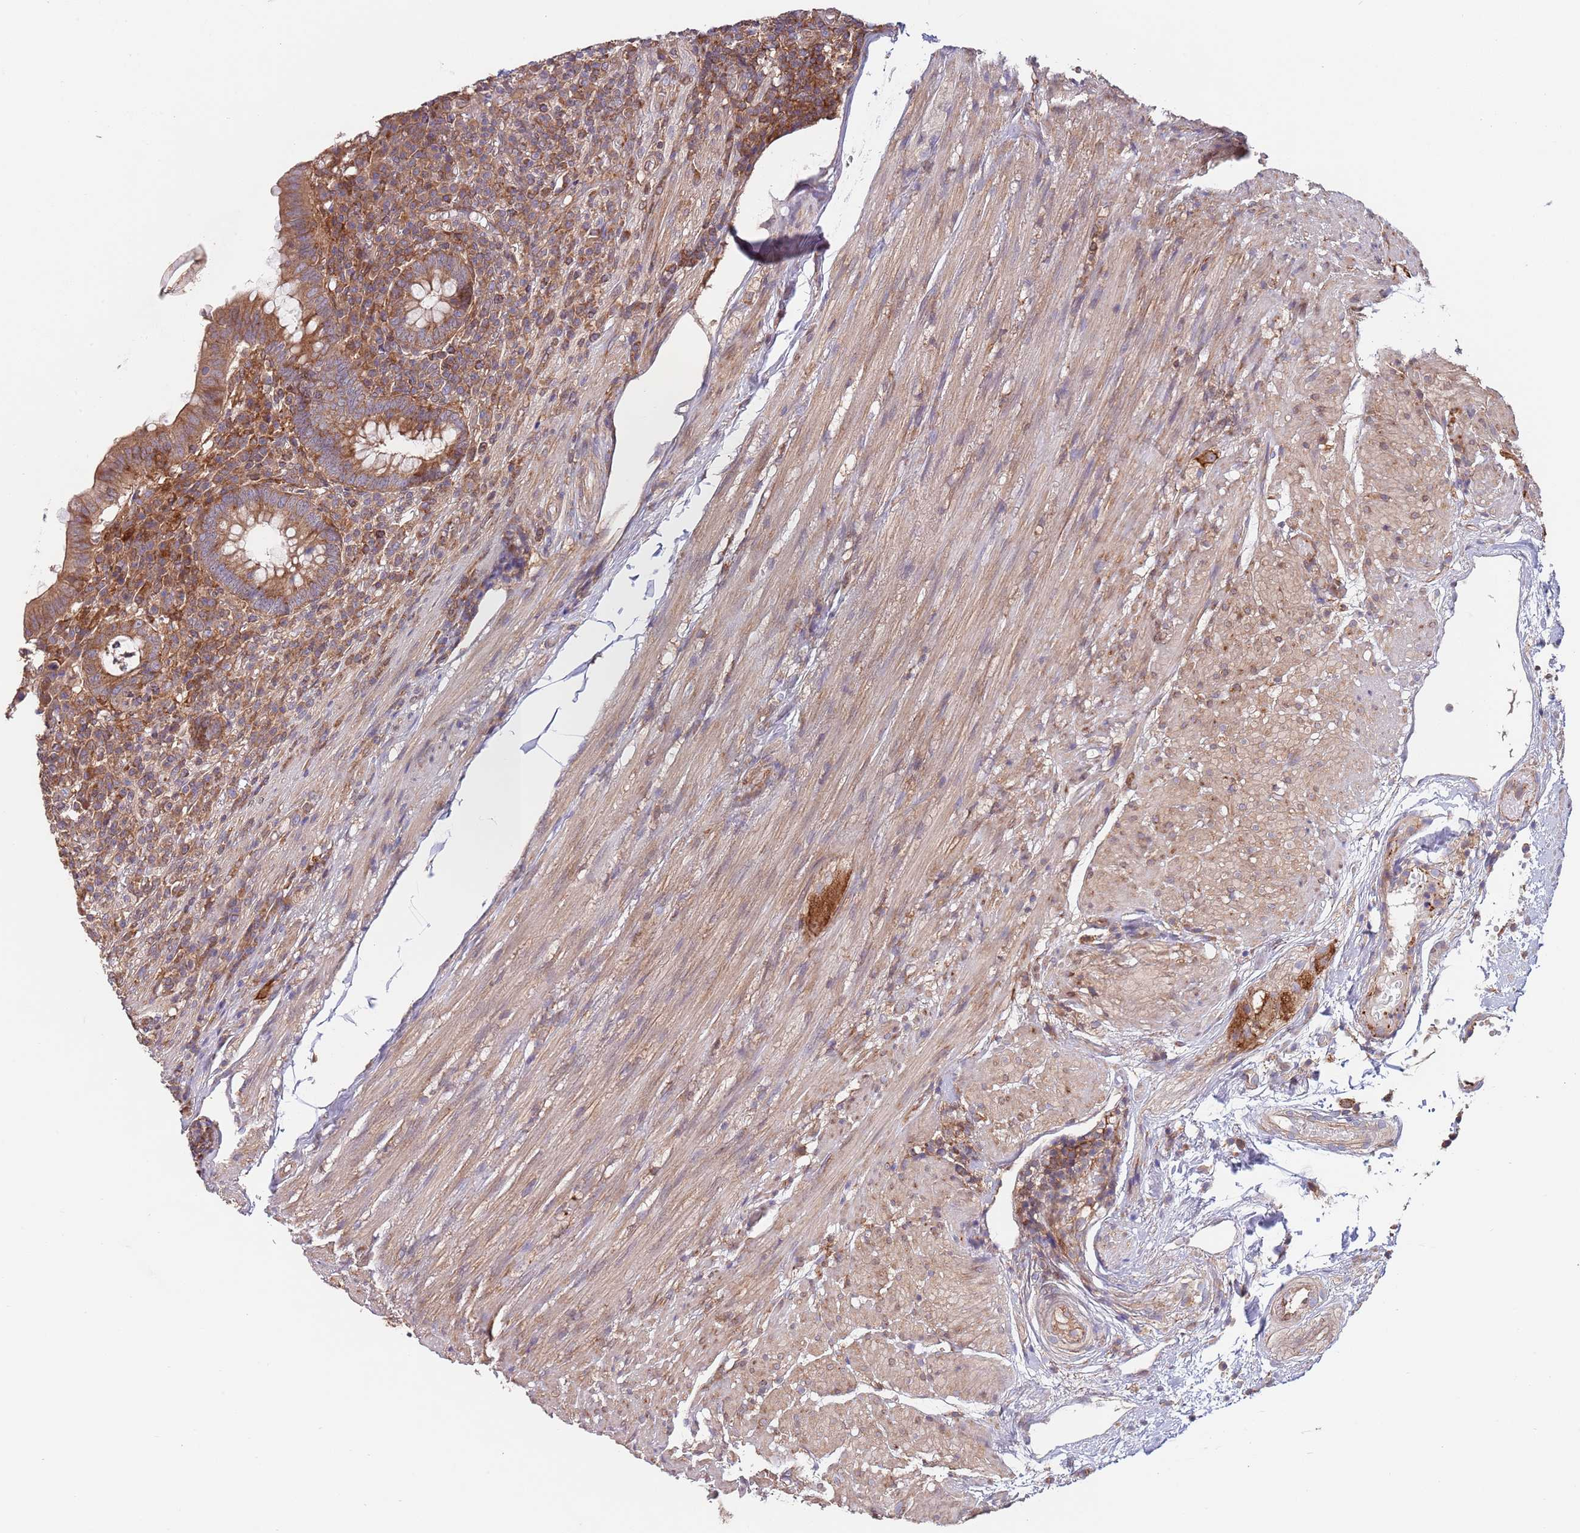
{"staining": {"intensity": "moderate", "quantity": ">75%", "location": "cytoplasmic/membranous"}, "tissue": "appendix", "cell_type": "Glandular cells", "image_type": "normal", "snomed": [{"axis": "morphology", "description": "Normal tissue, NOS"}, {"axis": "topography", "description": "Appendix"}], "caption": "A high-resolution micrograph shows immunohistochemistry (IHC) staining of benign appendix, which exhibits moderate cytoplasmic/membranous staining in about >75% of glandular cells.", "gene": "RNF19B", "patient": {"sex": "male", "age": 83}}